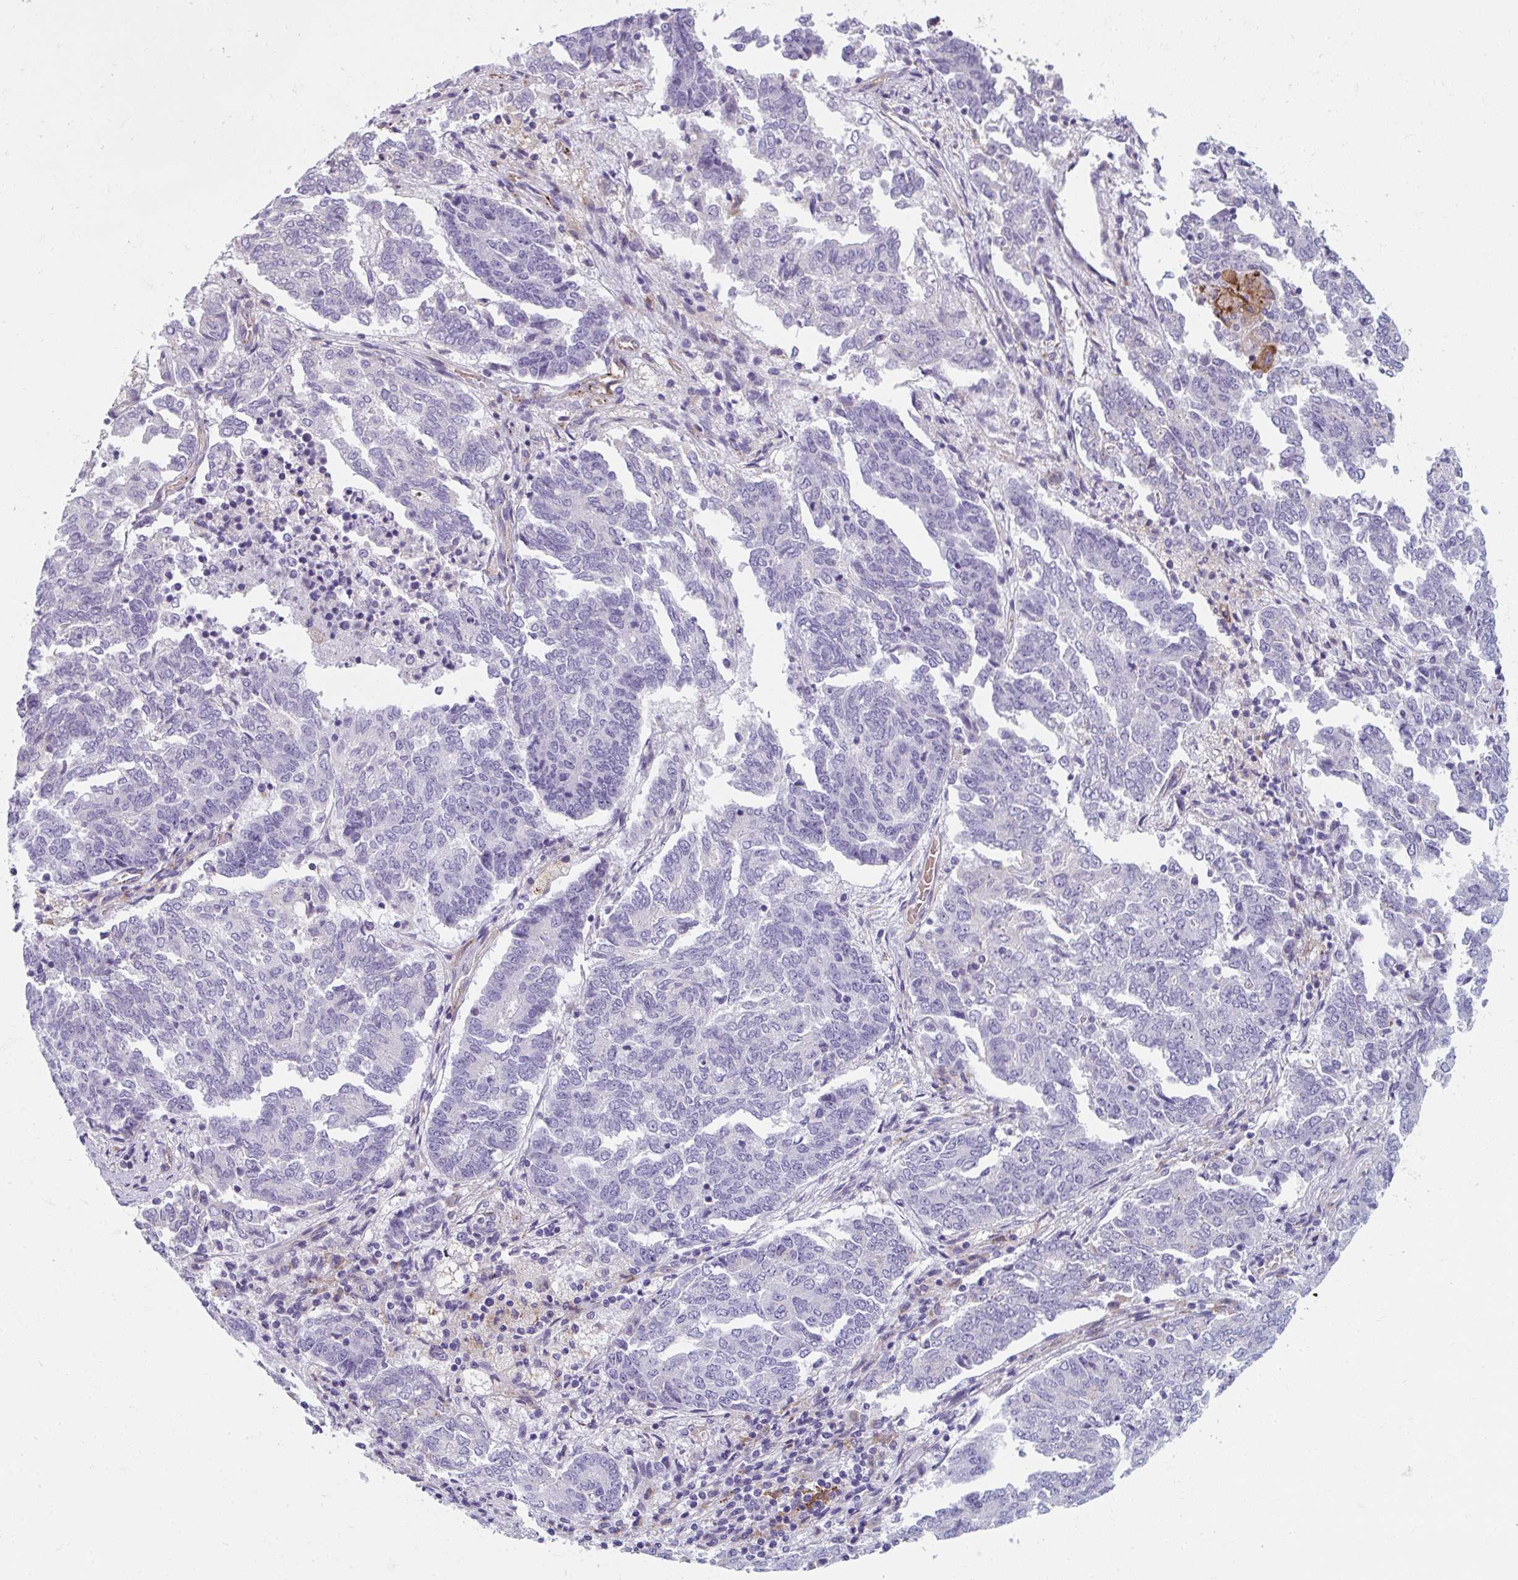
{"staining": {"intensity": "negative", "quantity": "none", "location": "none"}, "tissue": "endometrial cancer", "cell_type": "Tumor cells", "image_type": "cancer", "snomed": [{"axis": "morphology", "description": "Adenocarcinoma, NOS"}, {"axis": "topography", "description": "Endometrium"}], "caption": "A high-resolution micrograph shows IHC staining of endometrial cancer, which exhibits no significant expression in tumor cells. The staining was performed using DAB to visualize the protein expression in brown, while the nuclei were stained in blue with hematoxylin (Magnification: 20x).", "gene": "EIF1AD", "patient": {"sex": "female", "age": 80}}